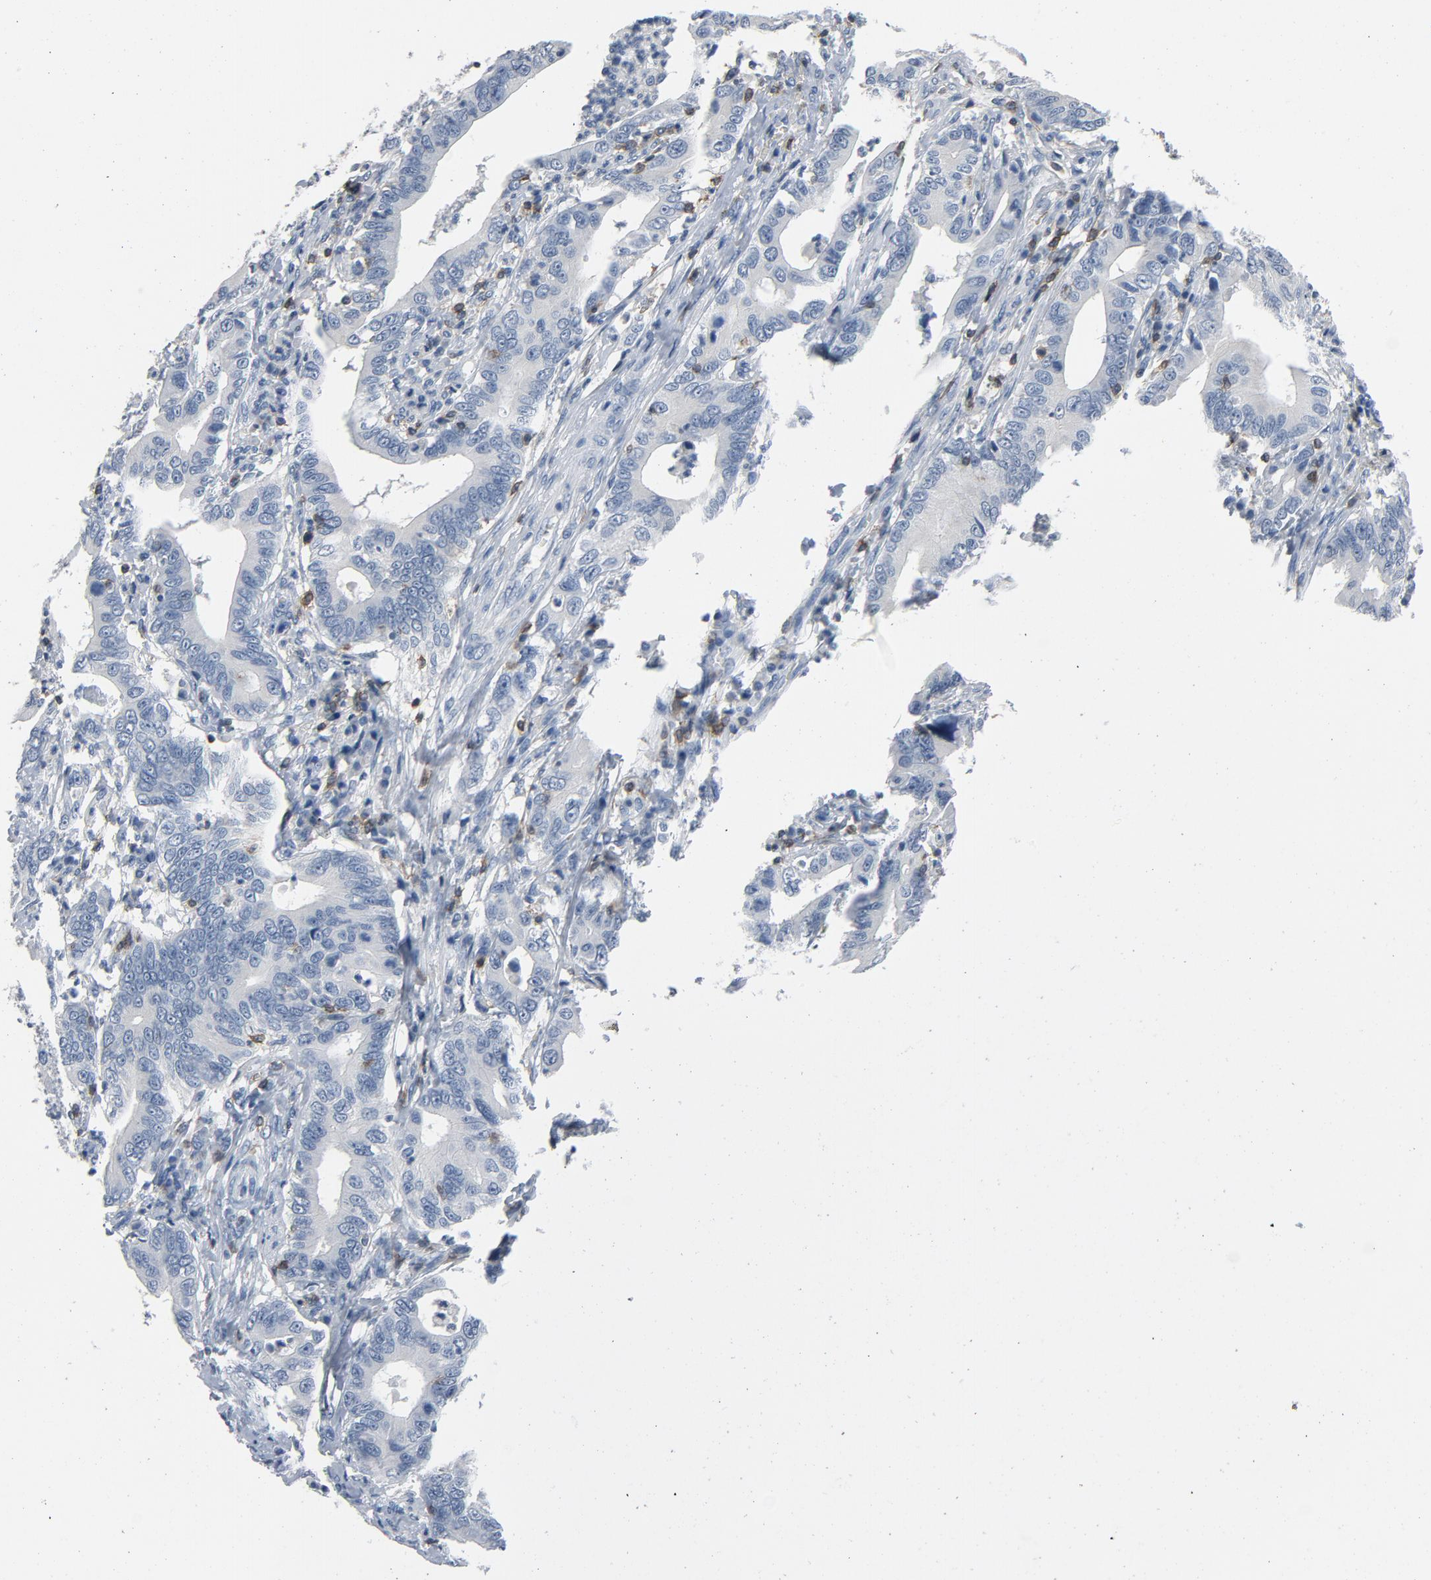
{"staining": {"intensity": "negative", "quantity": "none", "location": "none"}, "tissue": "stomach cancer", "cell_type": "Tumor cells", "image_type": "cancer", "snomed": [{"axis": "morphology", "description": "Adenocarcinoma, NOS"}, {"axis": "topography", "description": "Stomach, upper"}], "caption": "The IHC micrograph has no significant staining in tumor cells of stomach adenocarcinoma tissue. Brightfield microscopy of IHC stained with DAB (brown) and hematoxylin (blue), captured at high magnification.", "gene": "LCK", "patient": {"sex": "male", "age": 63}}